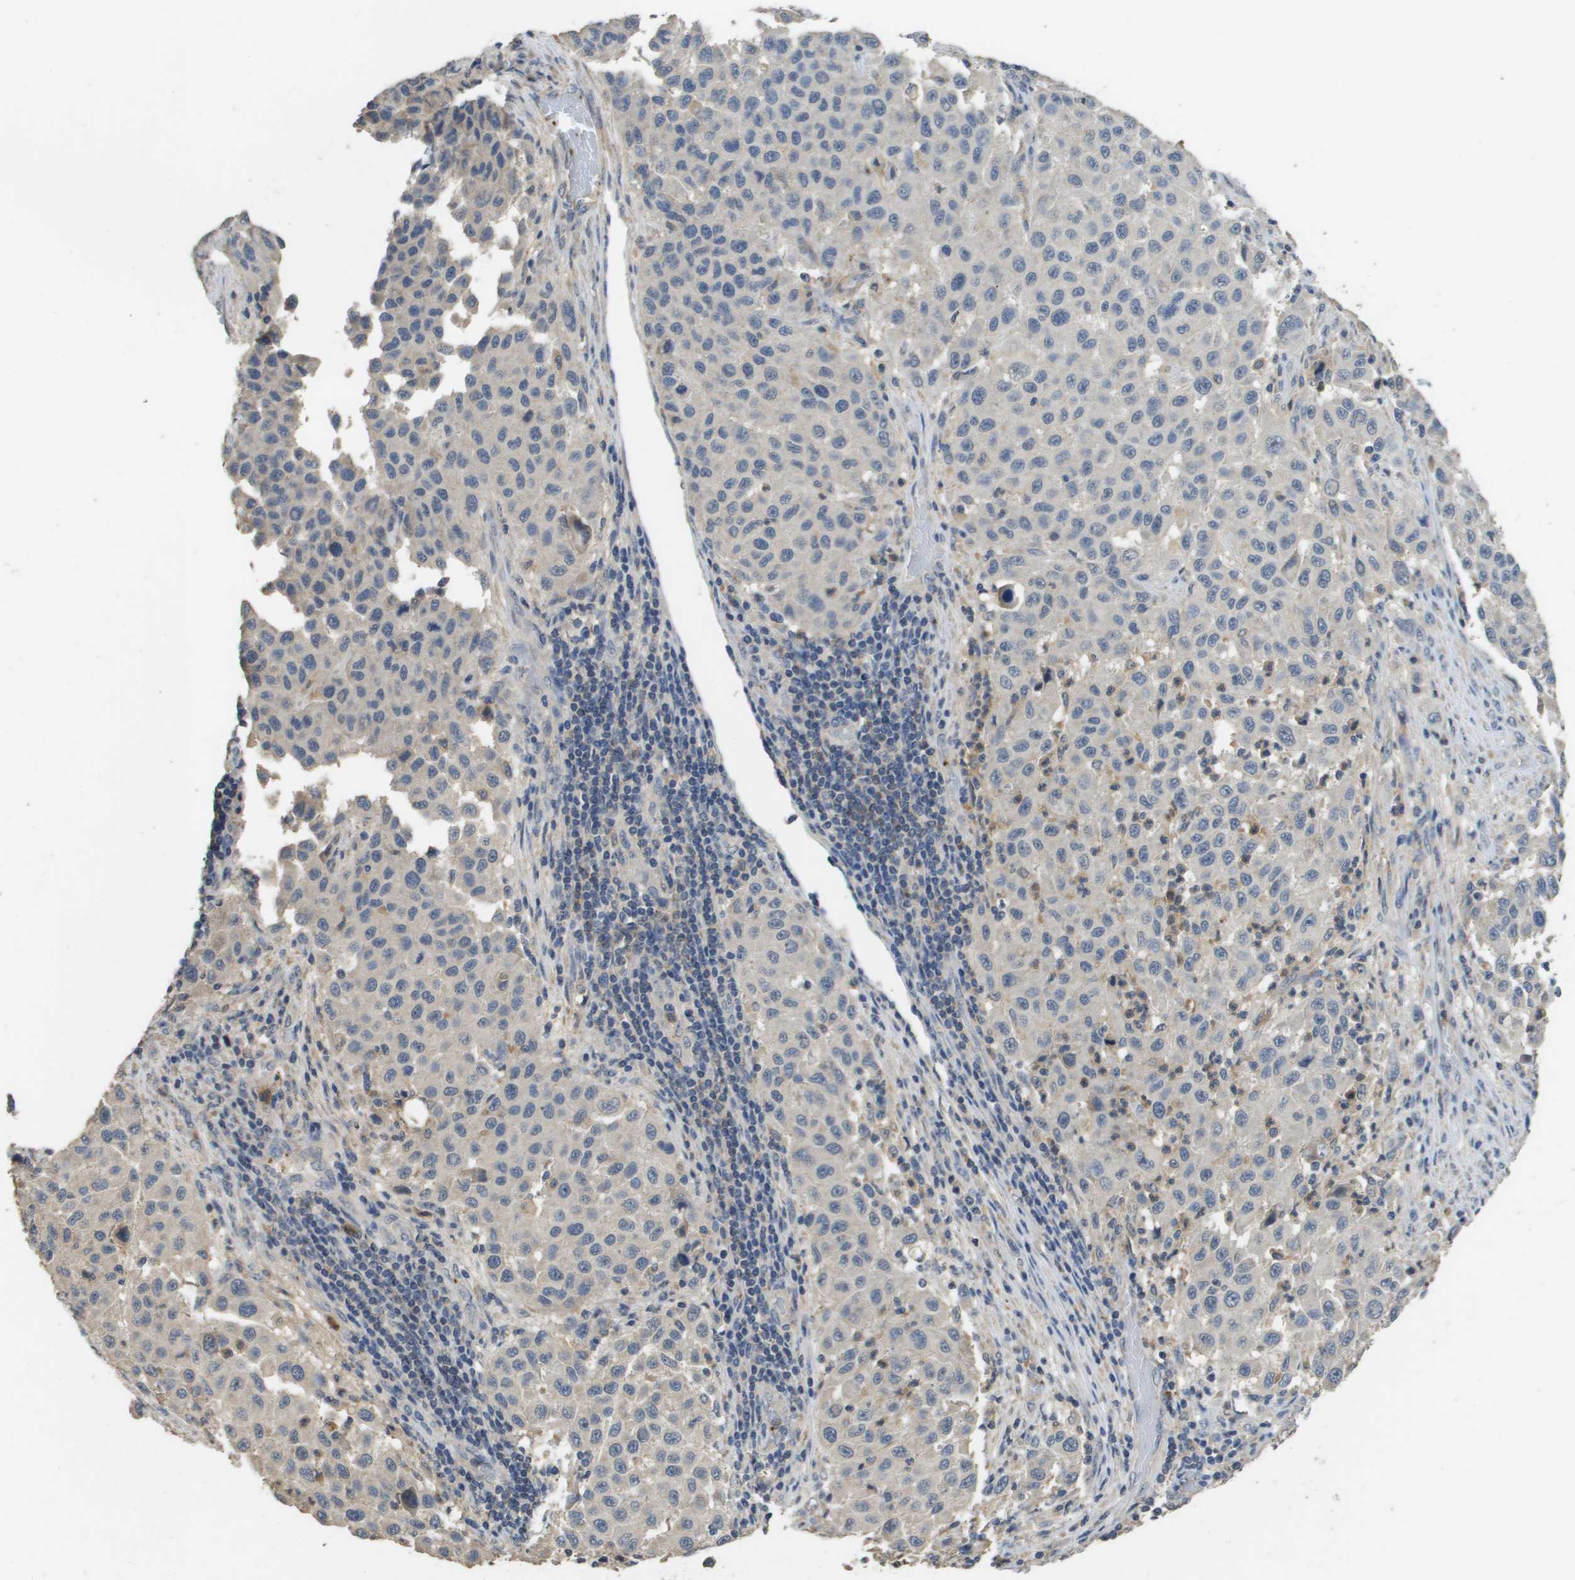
{"staining": {"intensity": "negative", "quantity": "none", "location": "none"}, "tissue": "melanoma", "cell_type": "Tumor cells", "image_type": "cancer", "snomed": [{"axis": "morphology", "description": "Malignant melanoma, Metastatic site"}, {"axis": "topography", "description": "Lymph node"}], "caption": "IHC of melanoma shows no staining in tumor cells.", "gene": "RAB27B", "patient": {"sex": "male", "age": 61}}